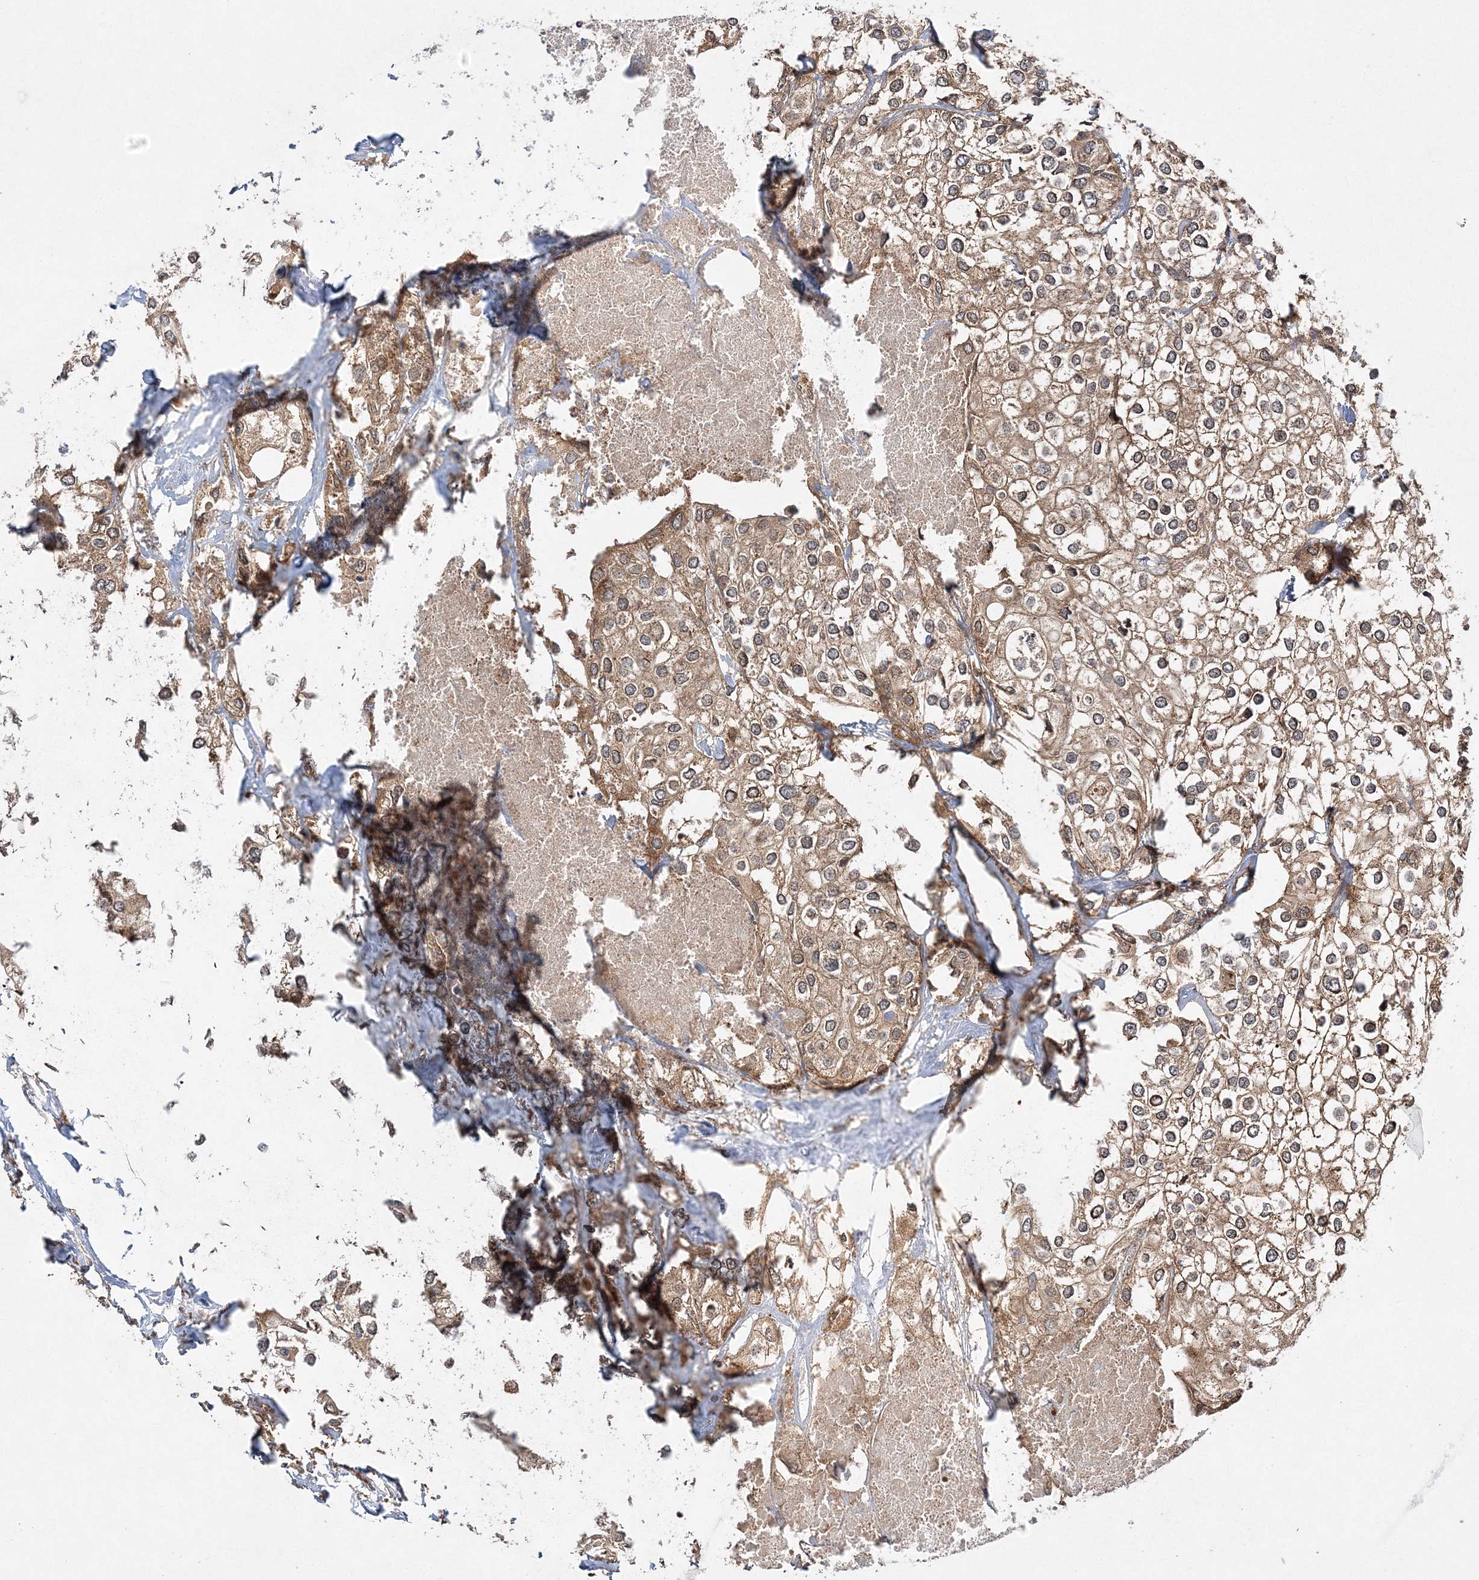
{"staining": {"intensity": "moderate", "quantity": ">75%", "location": "cytoplasmic/membranous"}, "tissue": "urothelial cancer", "cell_type": "Tumor cells", "image_type": "cancer", "snomed": [{"axis": "morphology", "description": "Urothelial carcinoma, High grade"}, {"axis": "topography", "description": "Urinary bladder"}], "caption": "Immunohistochemistry (IHC) image of neoplastic tissue: urothelial carcinoma (high-grade) stained using immunohistochemistry (IHC) displays medium levels of moderate protein expression localized specifically in the cytoplasmic/membranous of tumor cells, appearing as a cytoplasmic/membranous brown color.", "gene": "WDR37", "patient": {"sex": "male", "age": 64}}